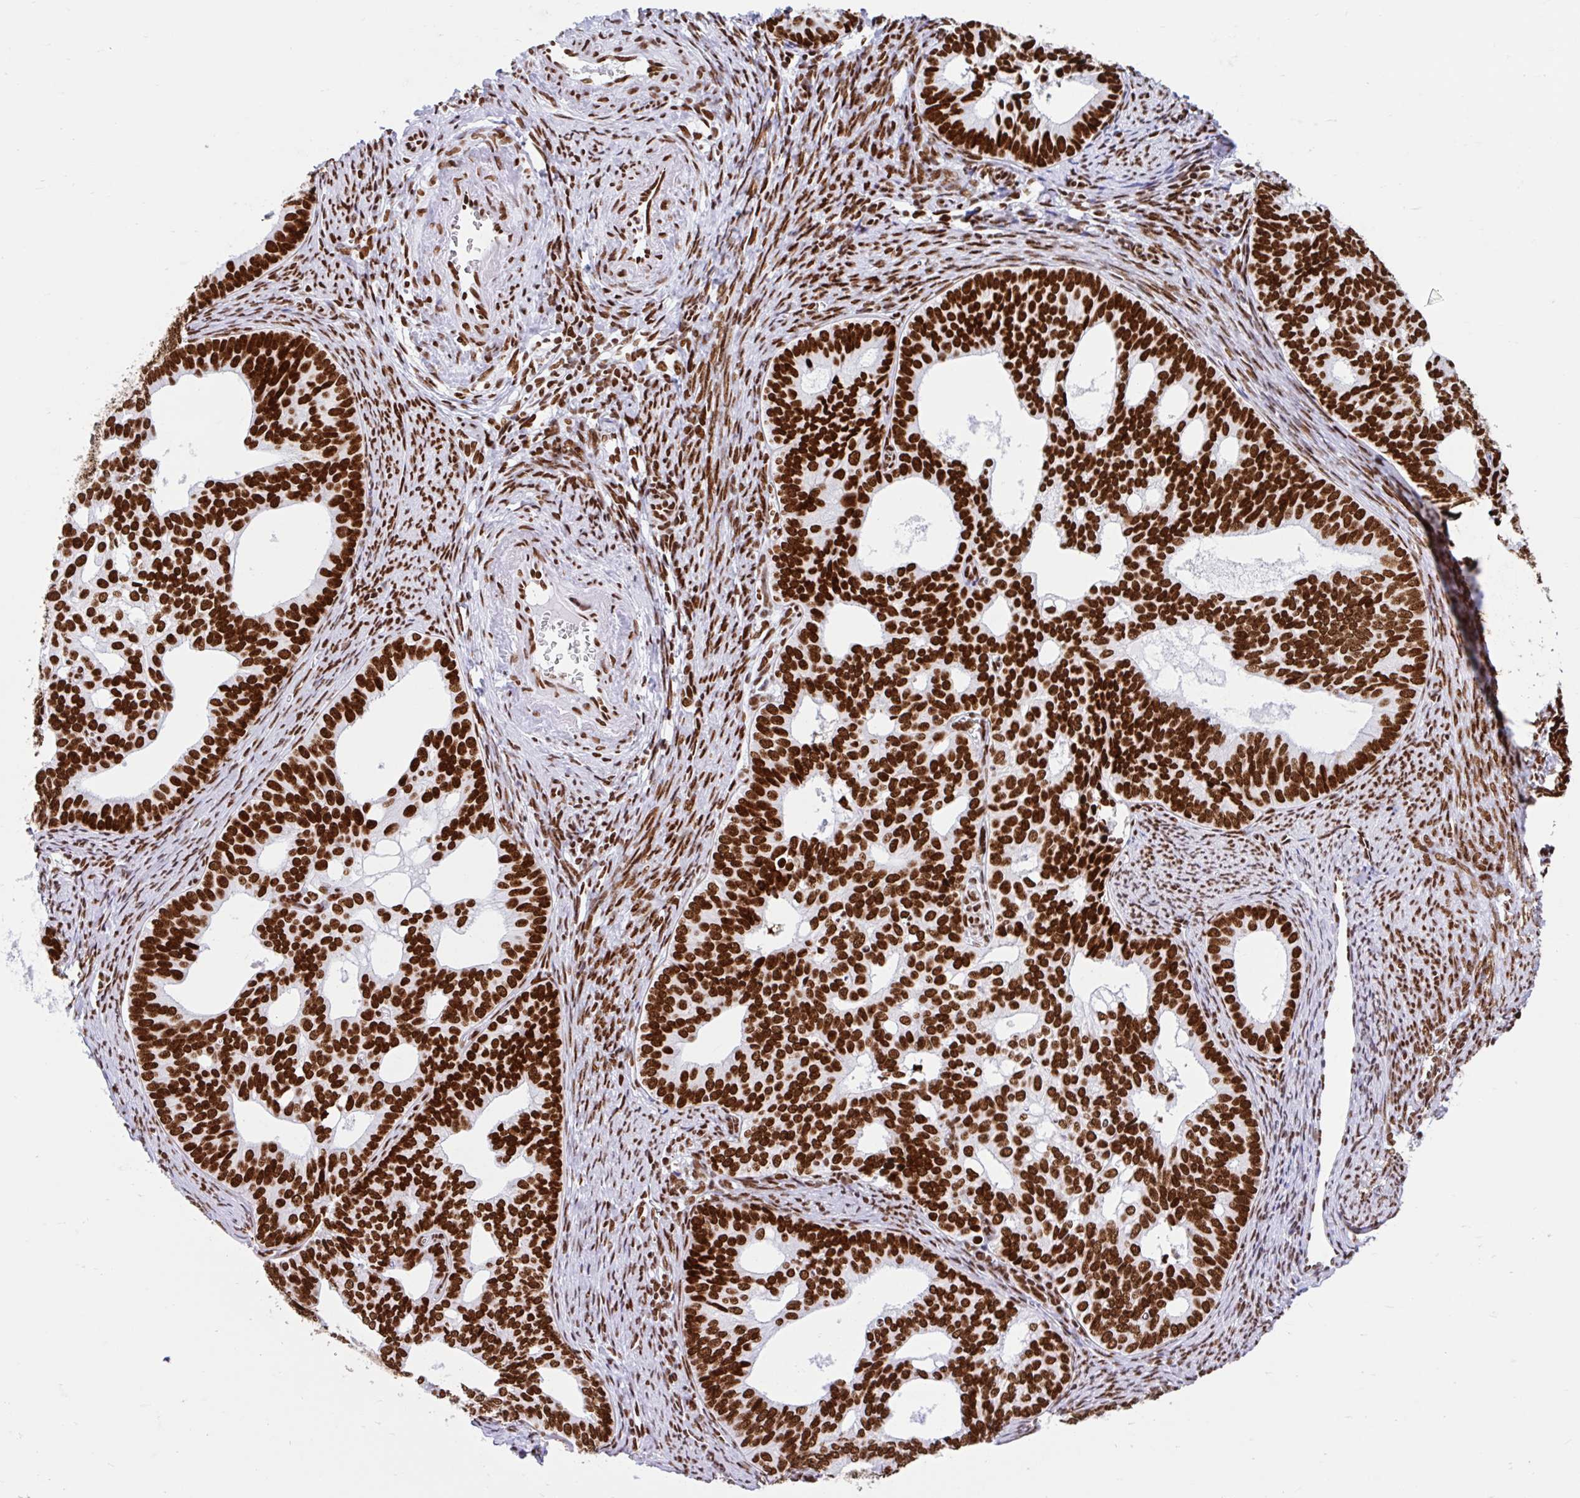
{"staining": {"intensity": "strong", "quantity": ">75%", "location": "nuclear"}, "tissue": "endometrial cancer", "cell_type": "Tumor cells", "image_type": "cancer", "snomed": [{"axis": "morphology", "description": "Adenocarcinoma, NOS"}, {"axis": "topography", "description": "Endometrium"}], "caption": "Immunohistochemical staining of endometrial adenocarcinoma demonstrates high levels of strong nuclear protein staining in about >75% of tumor cells. The protein of interest is stained brown, and the nuclei are stained in blue (DAB IHC with brightfield microscopy, high magnification).", "gene": "KHDRBS1", "patient": {"sex": "female", "age": 75}}